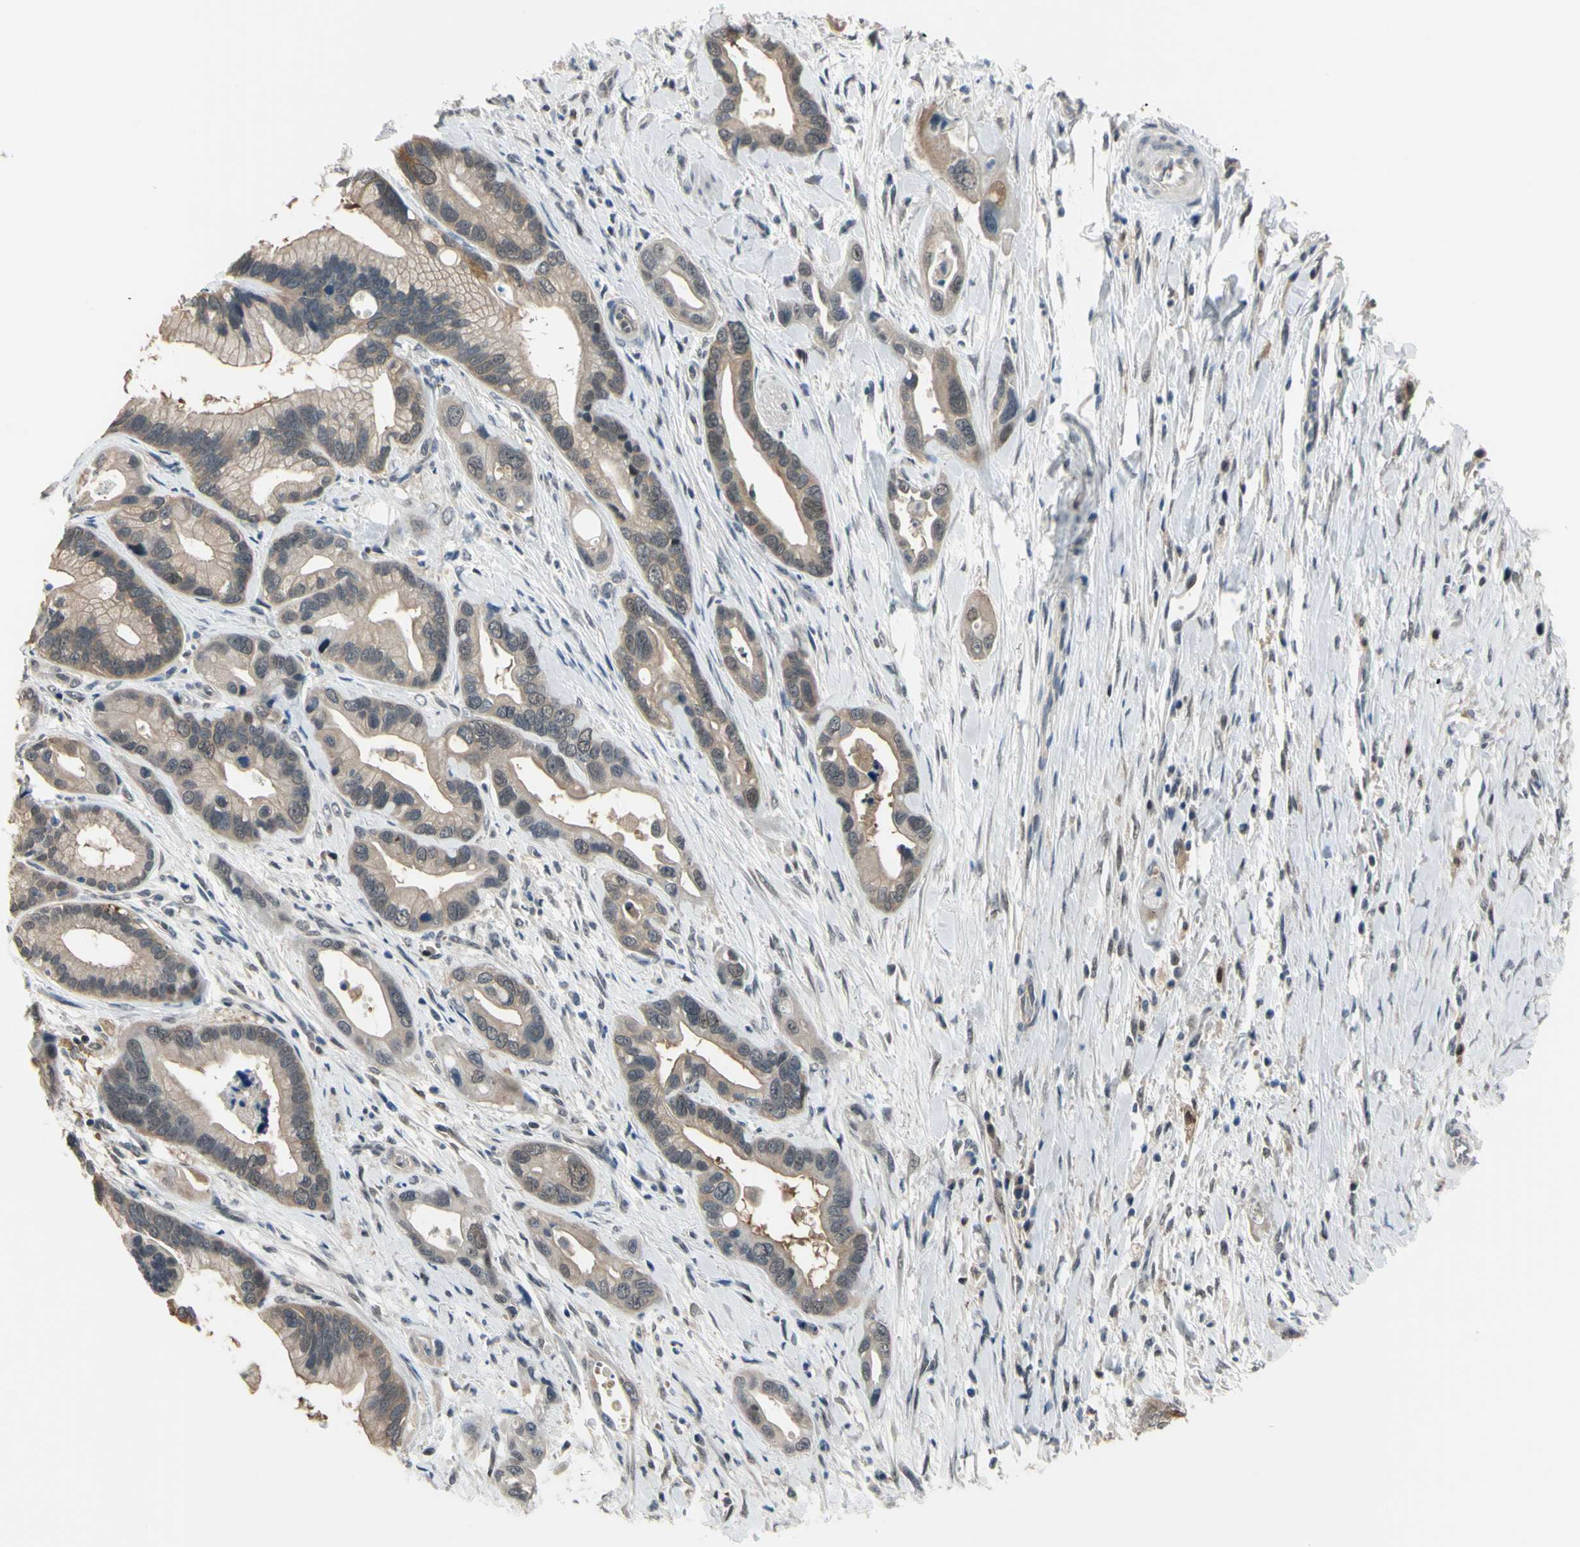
{"staining": {"intensity": "weak", "quantity": ">75%", "location": "nuclear"}, "tissue": "pancreatic cancer", "cell_type": "Tumor cells", "image_type": "cancer", "snomed": [{"axis": "morphology", "description": "Adenocarcinoma, NOS"}, {"axis": "topography", "description": "Pancreas"}], "caption": "Adenocarcinoma (pancreatic) stained for a protein reveals weak nuclear positivity in tumor cells.", "gene": "HSPA4", "patient": {"sex": "female", "age": 77}}